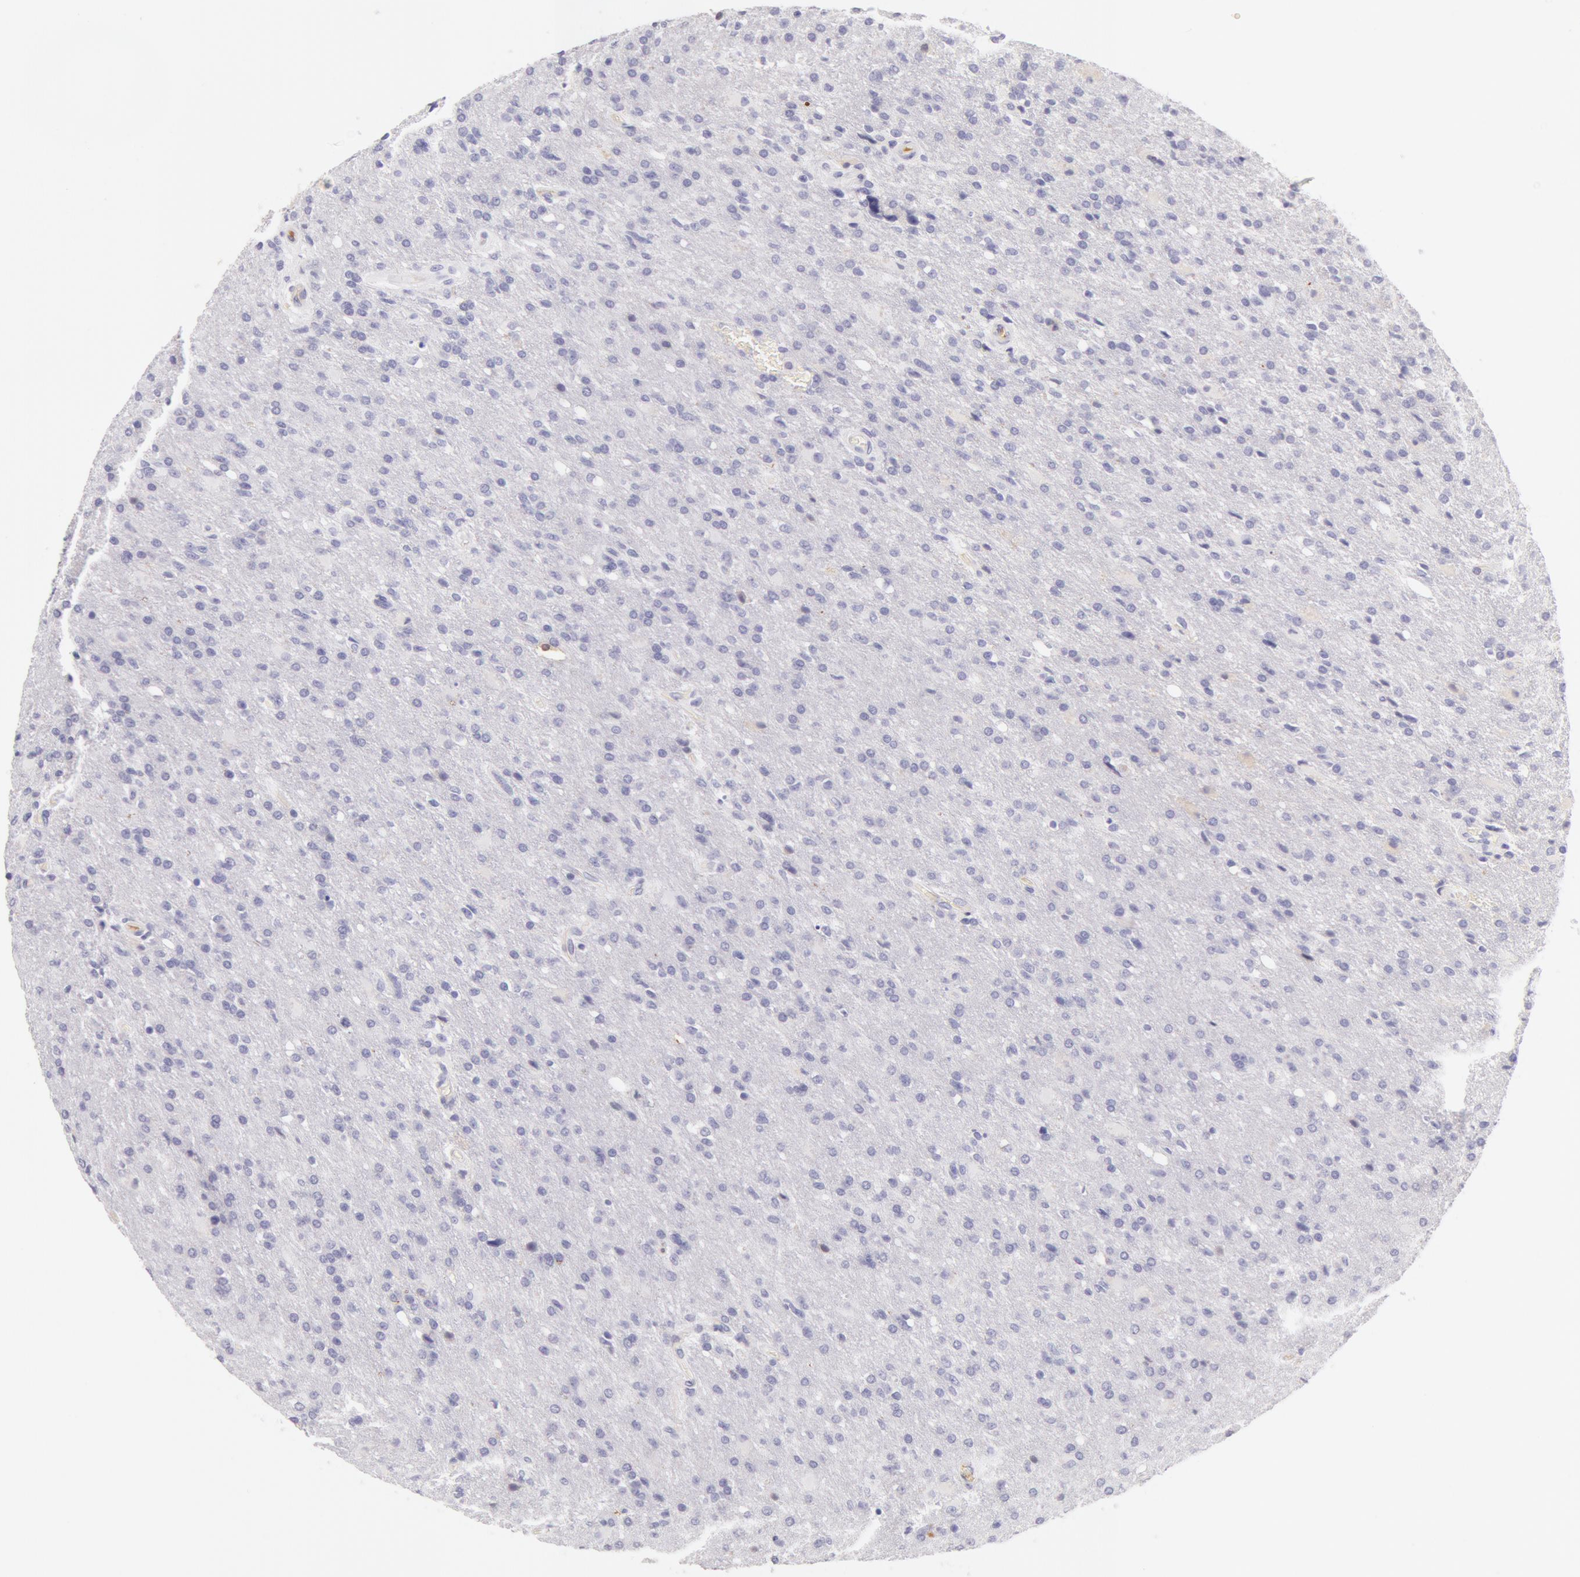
{"staining": {"intensity": "negative", "quantity": "none", "location": "none"}, "tissue": "glioma", "cell_type": "Tumor cells", "image_type": "cancer", "snomed": [{"axis": "morphology", "description": "Glioma, malignant, High grade"}, {"axis": "topography", "description": "Brain"}], "caption": "Protein analysis of malignant glioma (high-grade) reveals no significant staining in tumor cells. (DAB immunohistochemistry with hematoxylin counter stain).", "gene": "AHSG", "patient": {"sex": "male", "age": 68}}